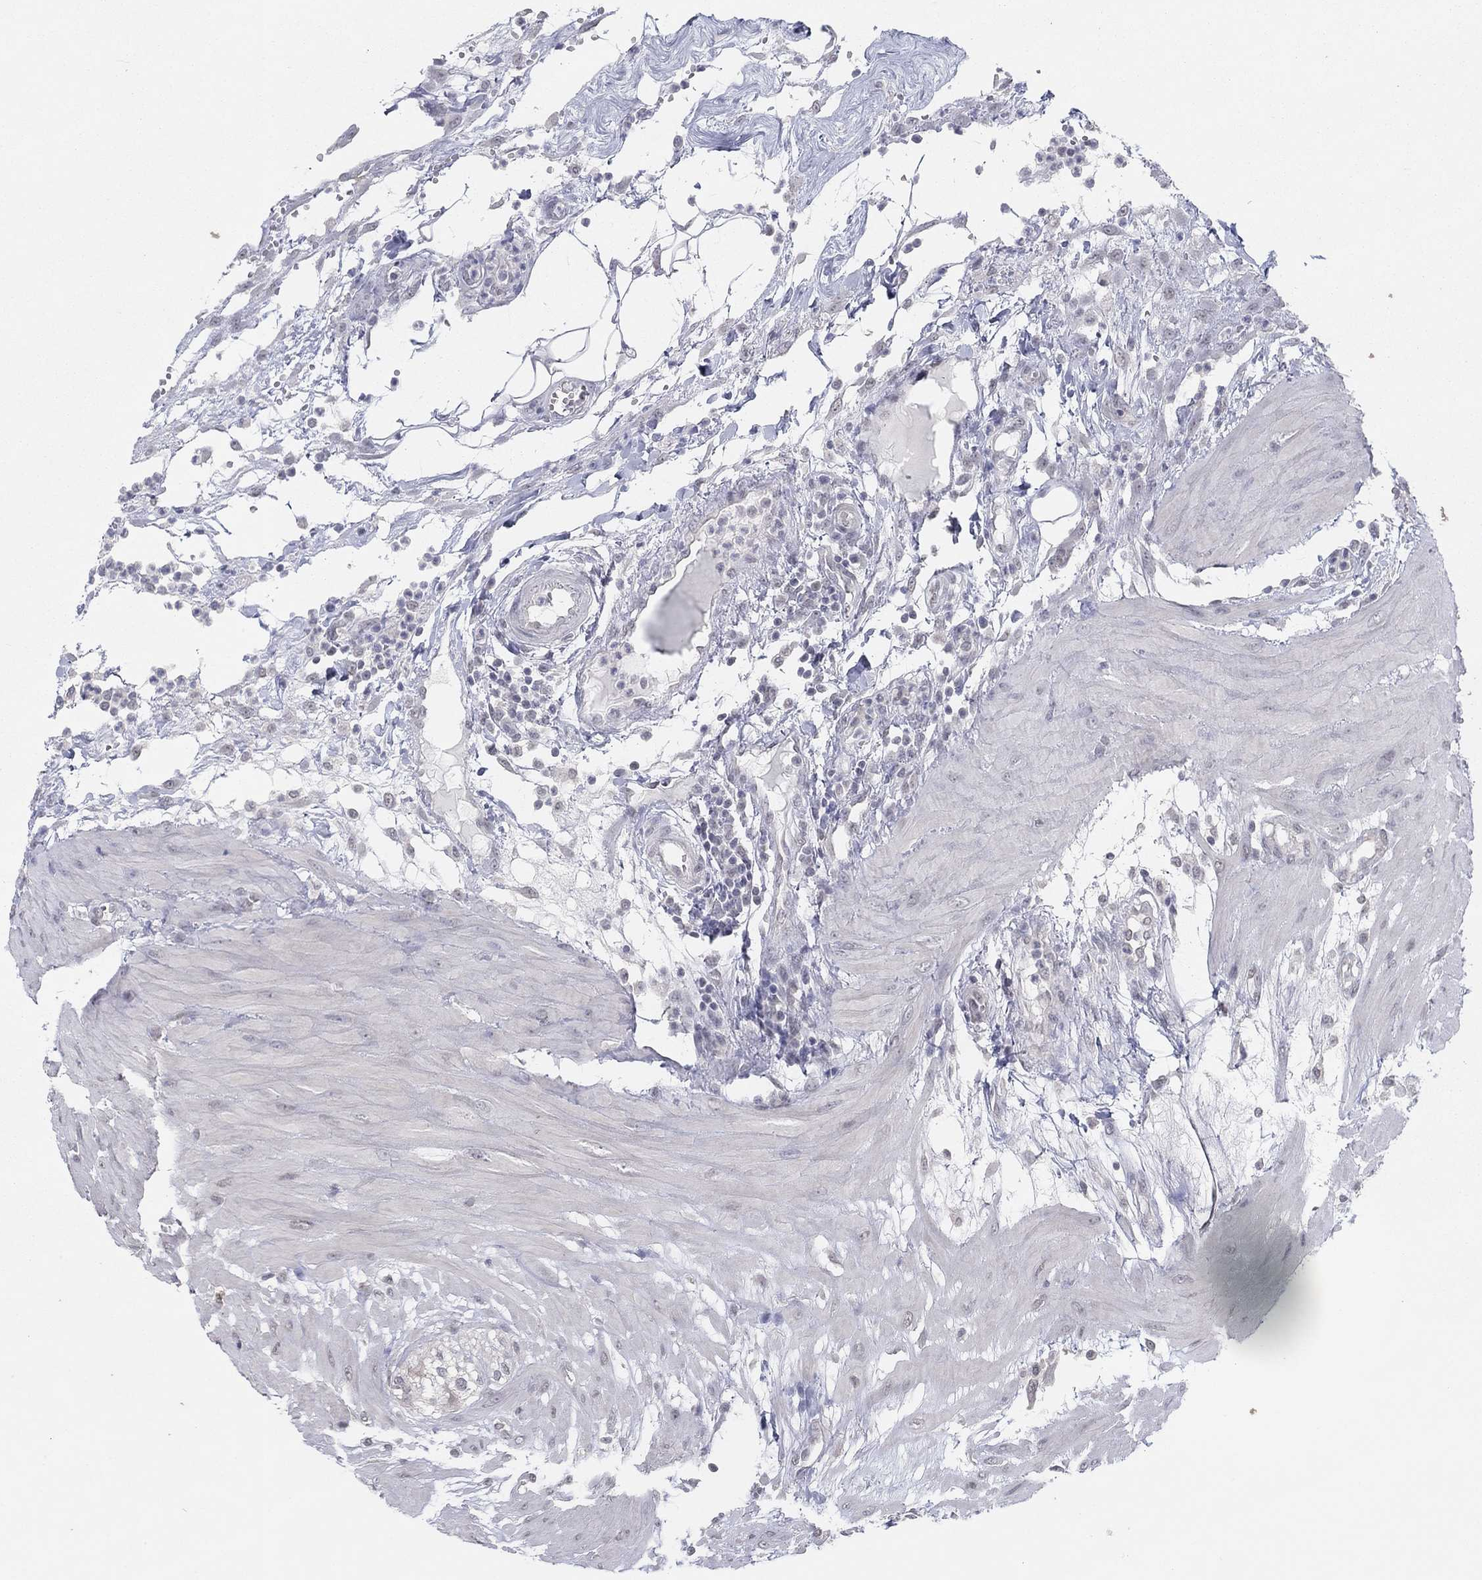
{"staining": {"intensity": "negative", "quantity": "none", "location": "none"}, "tissue": "colon", "cell_type": "Endothelial cells", "image_type": "normal", "snomed": [{"axis": "morphology", "description": "Normal tissue, NOS"}, {"axis": "morphology", "description": "Adenocarcinoma, NOS"}, {"axis": "topography", "description": "Colon"}], "caption": "Immunohistochemistry (IHC) of unremarkable human colon shows no expression in endothelial cells. (Brightfield microscopy of DAB IHC at high magnification).", "gene": "SLC22A2", "patient": {"sex": "male", "age": 65}}